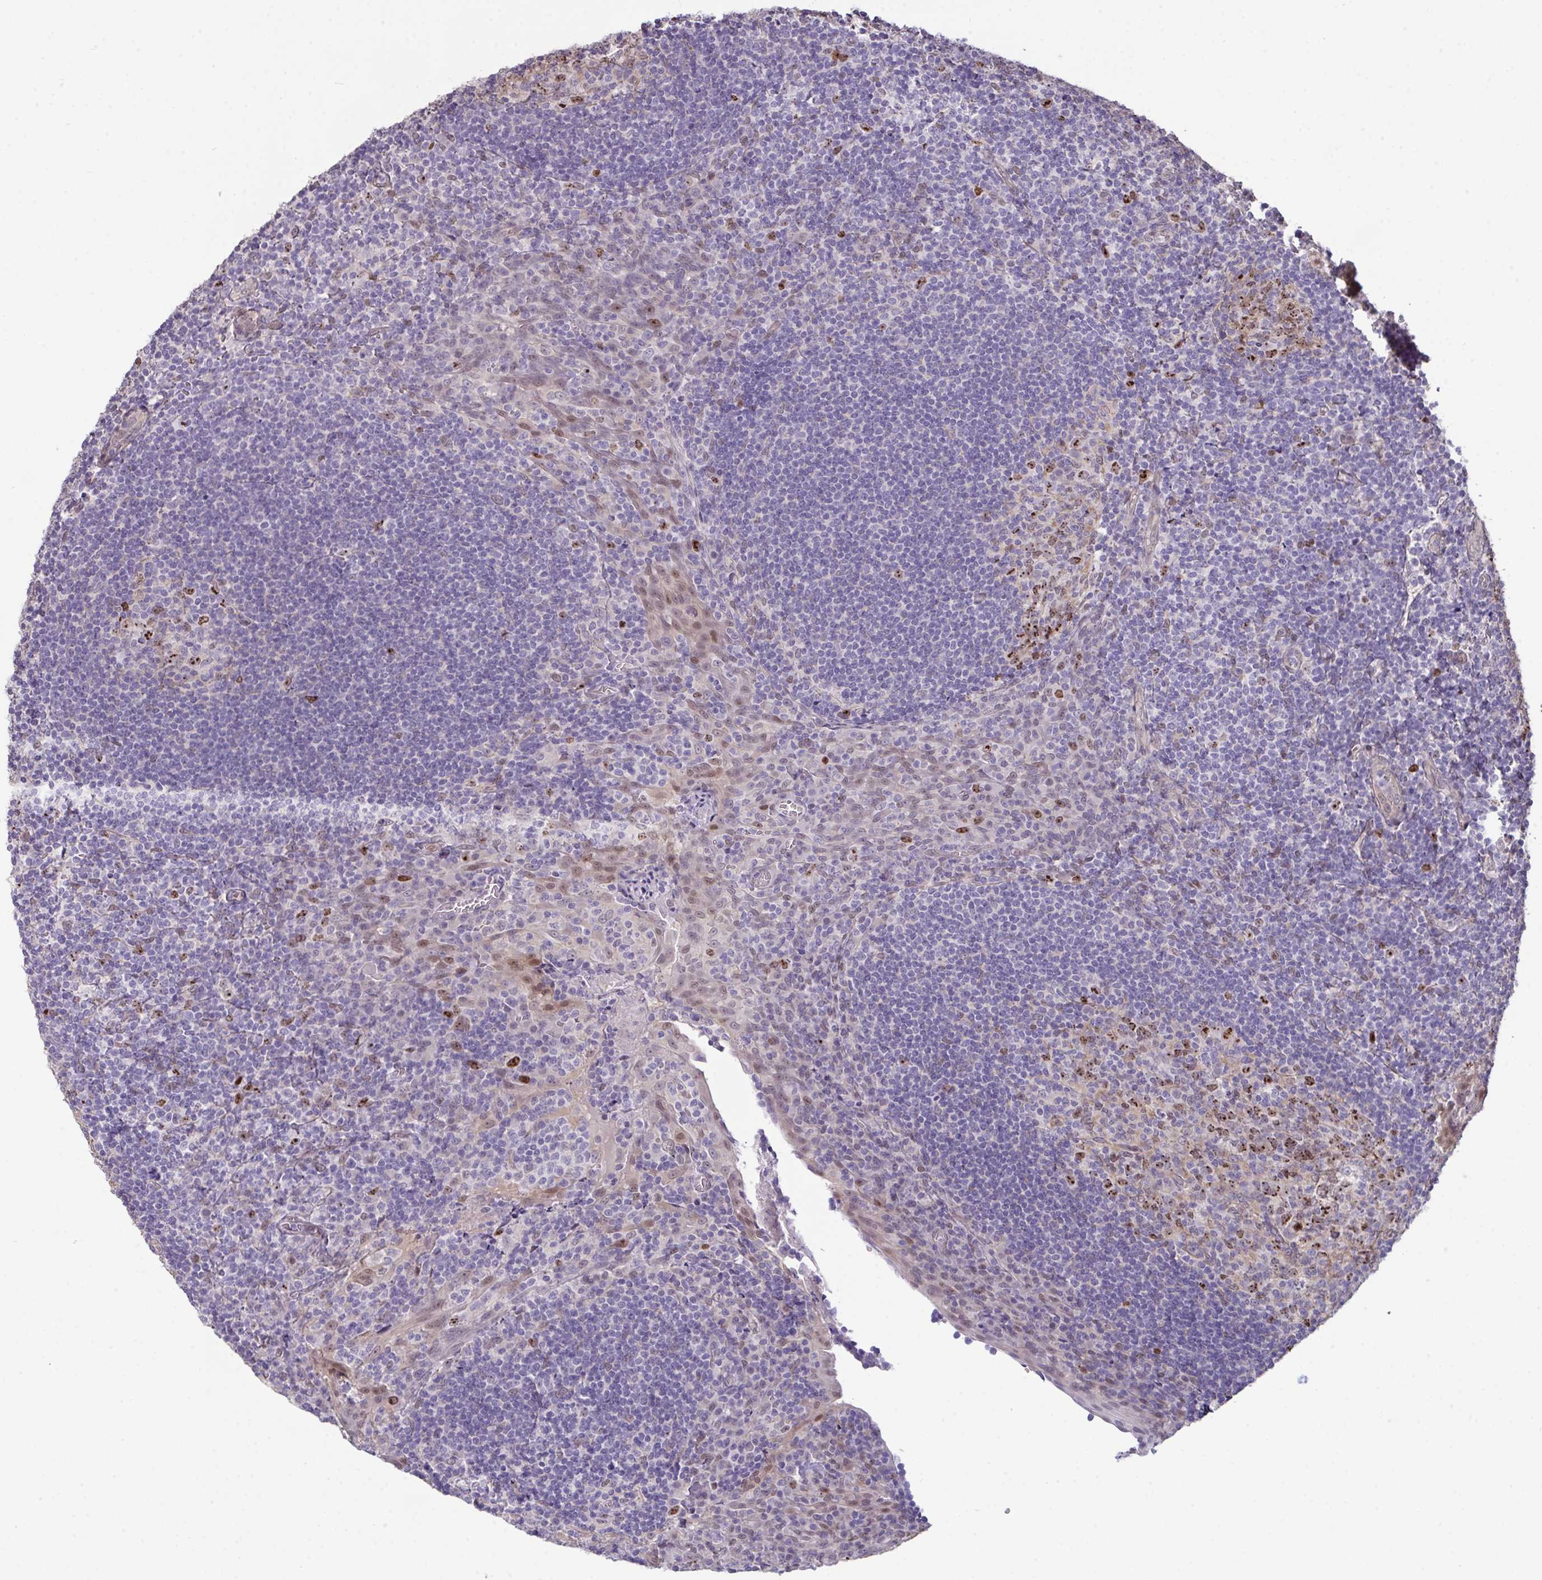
{"staining": {"intensity": "moderate", "quantity": "25%-75%", "location": "nuclear"}, "tissue": "tonsil", "cell_type": "Germinal center cells", "image_type": "normal", "snomed": [{"axis": "morphology", "description": "Normal tissue, NOS"}, {"axis": "topography", "description": "Tonsil"}], "caption": "Germinal center cells reveal medium levels of moderate nuclear staining in approximately 25%-75% of cells in unremarkable tonsil.", "gene": "SETD7", "patient": {"sex": "male", "age": 17}}